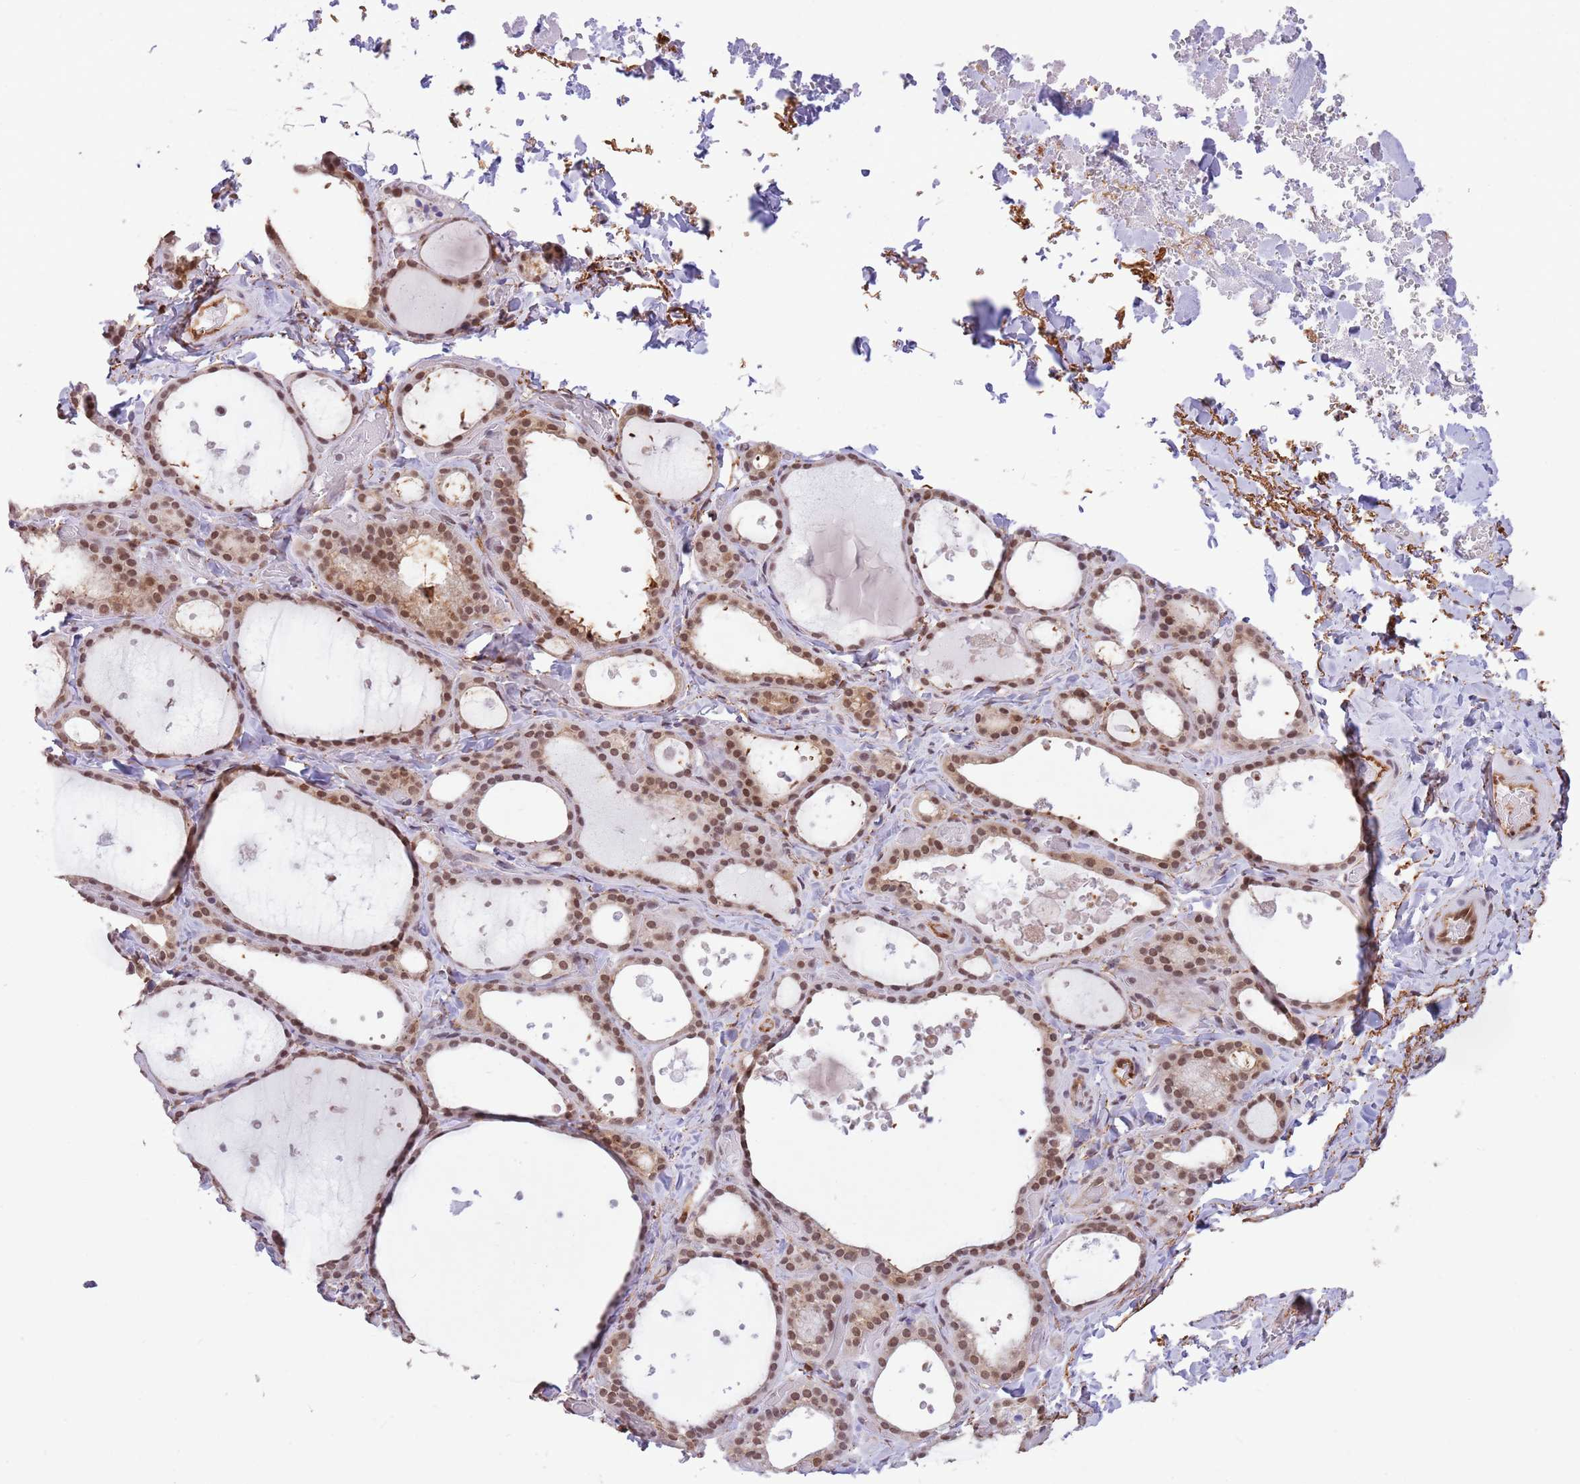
{"staining": {"intensity": "moderate", "quantity": ">75%", "location": "nuclear"}, "tissue": "thyroid gland", "cell_type": "Glandular cells", "image_type": "normal", "snomed": [{"axis": "morphology", "description": "Normal tissue, NOS"}, {"axis": "topography", "description": "Thyroid gland"}], "caption": "This is a histology image of immunohistochemistry staining of normal thyroid gland, which shows moderate staining in the nuclear of glandular cells.", "gene": "TRIM32", "patient": {"sex": "female", "age": 44}}